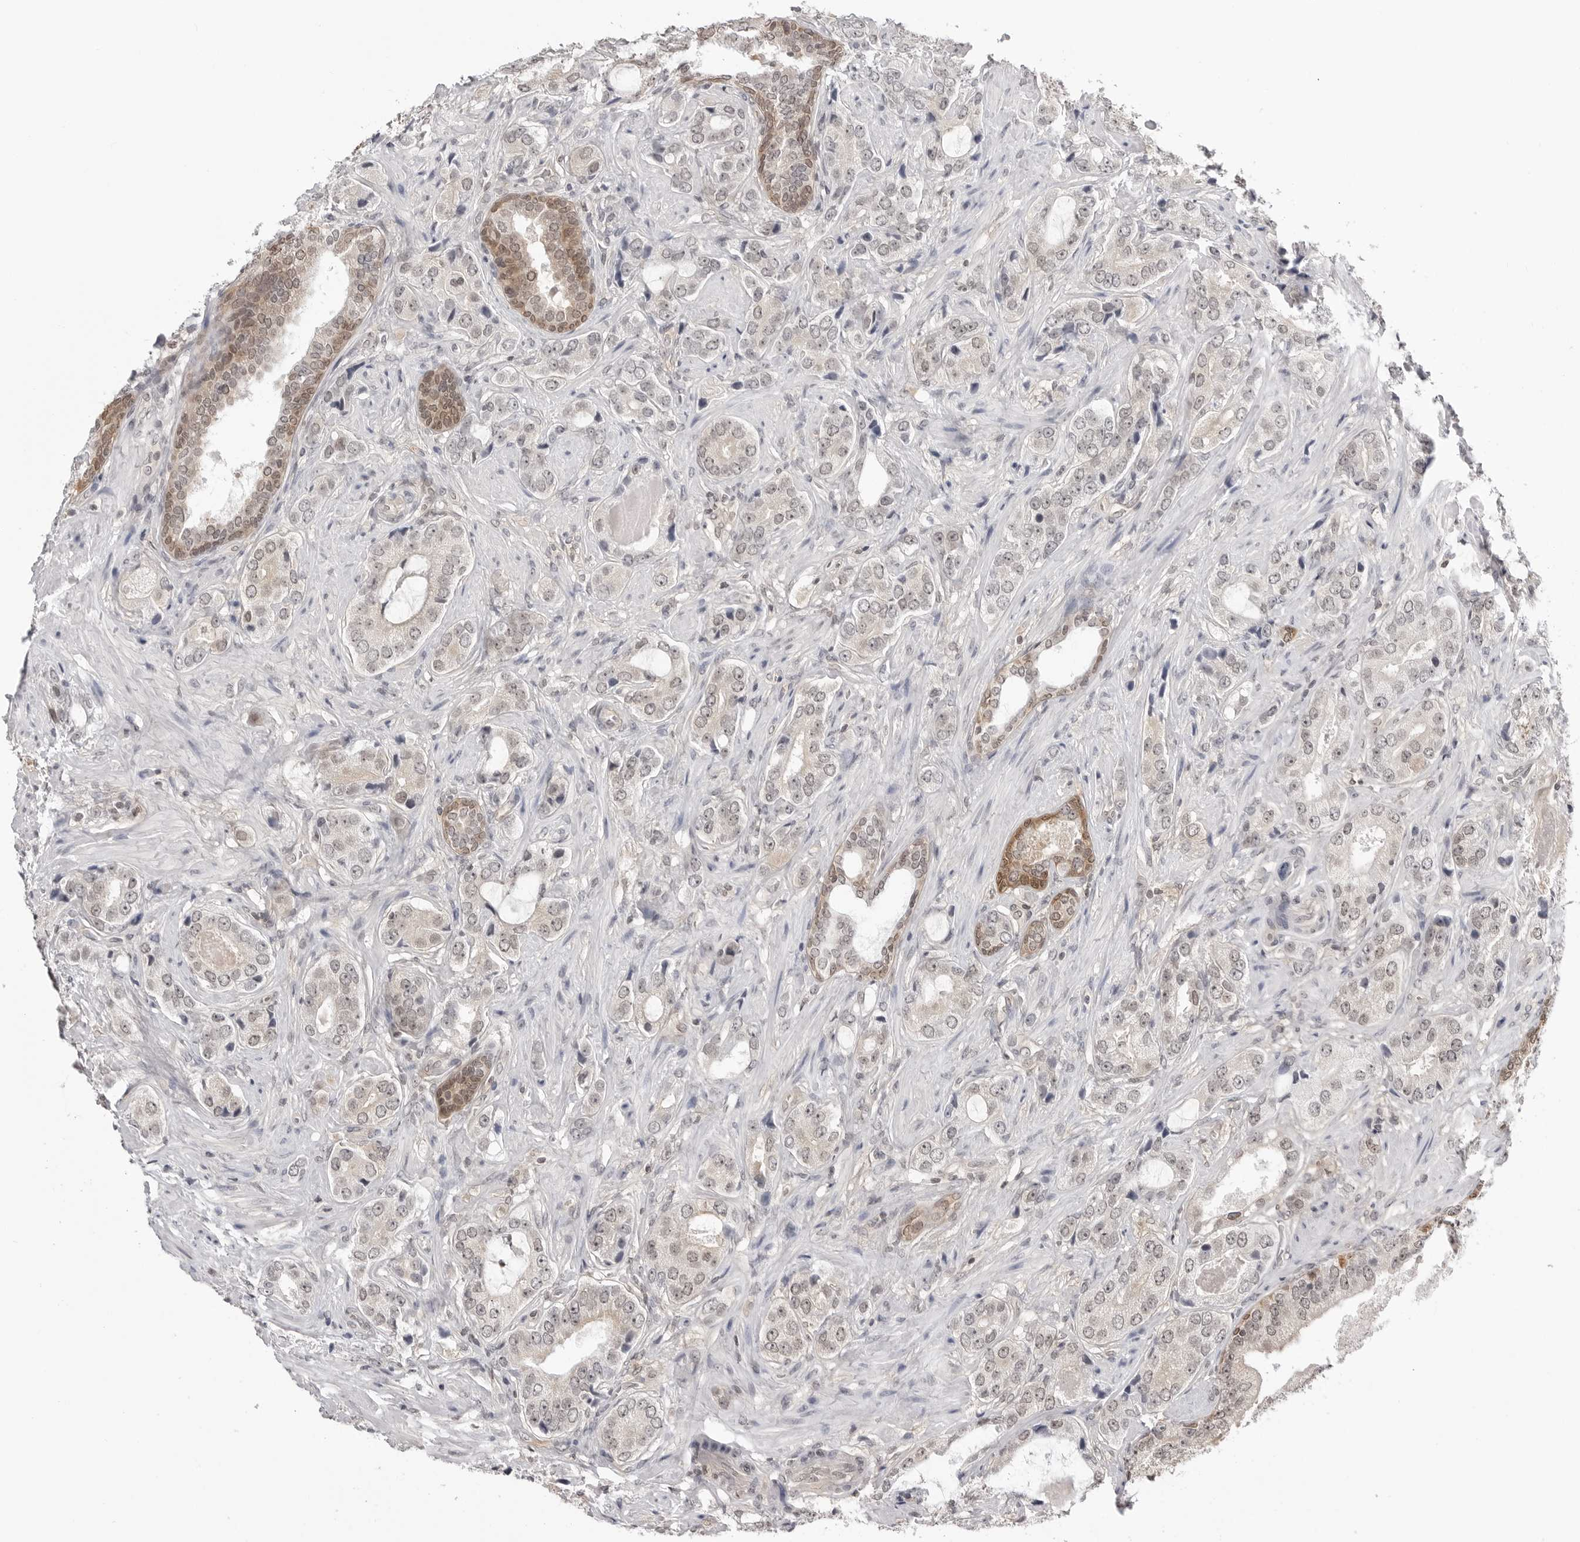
{"staining": {"intensity": "weak", "quantity": "25%-75%", "location": "nuclear"}, "tissue": "prostate cancer", "cell_type": "Tumor cells", "image_type": "cancer", "snomed": [{"axis": "morphology", "description": "Normal tissue, NOS"}, {"axis": "morphology", "description": "Adenocarcinoma, High grade"}, {"axis": "topography", "description": "Prostate"}, {"axis": "topography", "description": "Peripheral nerve tissue"}], "caption": "Prostate cancer stained for a protein demonstrates weak nuclear positivity in tumor cells.", "gene": "YWHAG", "patient": {"sex": "male", "age": 59}}